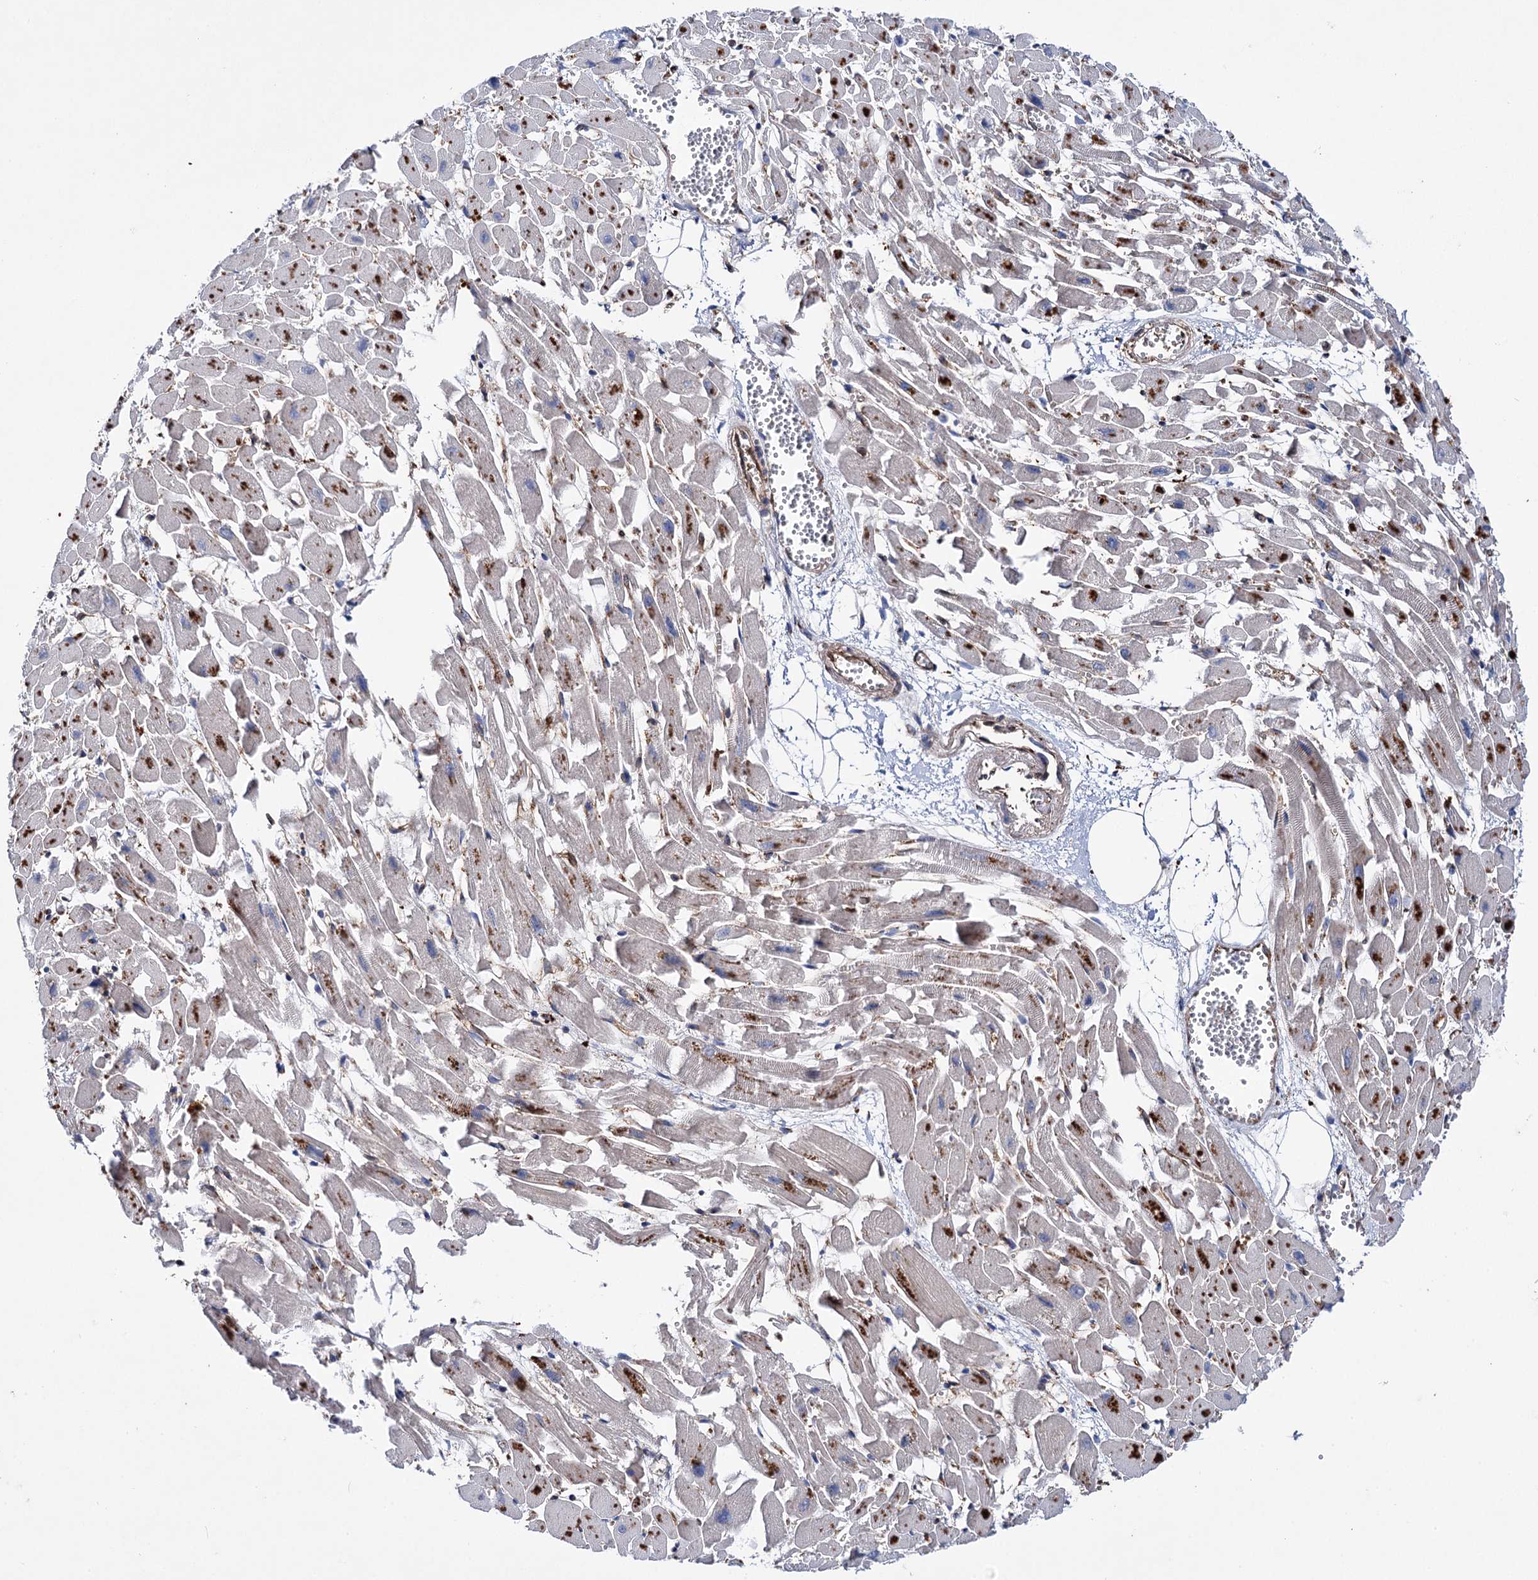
{"staining": {"intensity": "negative", "quantity": "none", "location": "none"}, "tissue": "heart muscle", "cell_type": "Cardiomyocytes", "image_type": "normal", "snomed": [{"axis": "morphology", "description": "Normal tissue, NOS"}, {"axis": "topography", "description": "Heart"}], "caption": "An IHC photomicrograph of normal heart muscle is shown. There is no staining in cardiomyocytes of heart muscle.", "gene": "SCPEP1", "patient": {"sex": "female", "age": 64}}